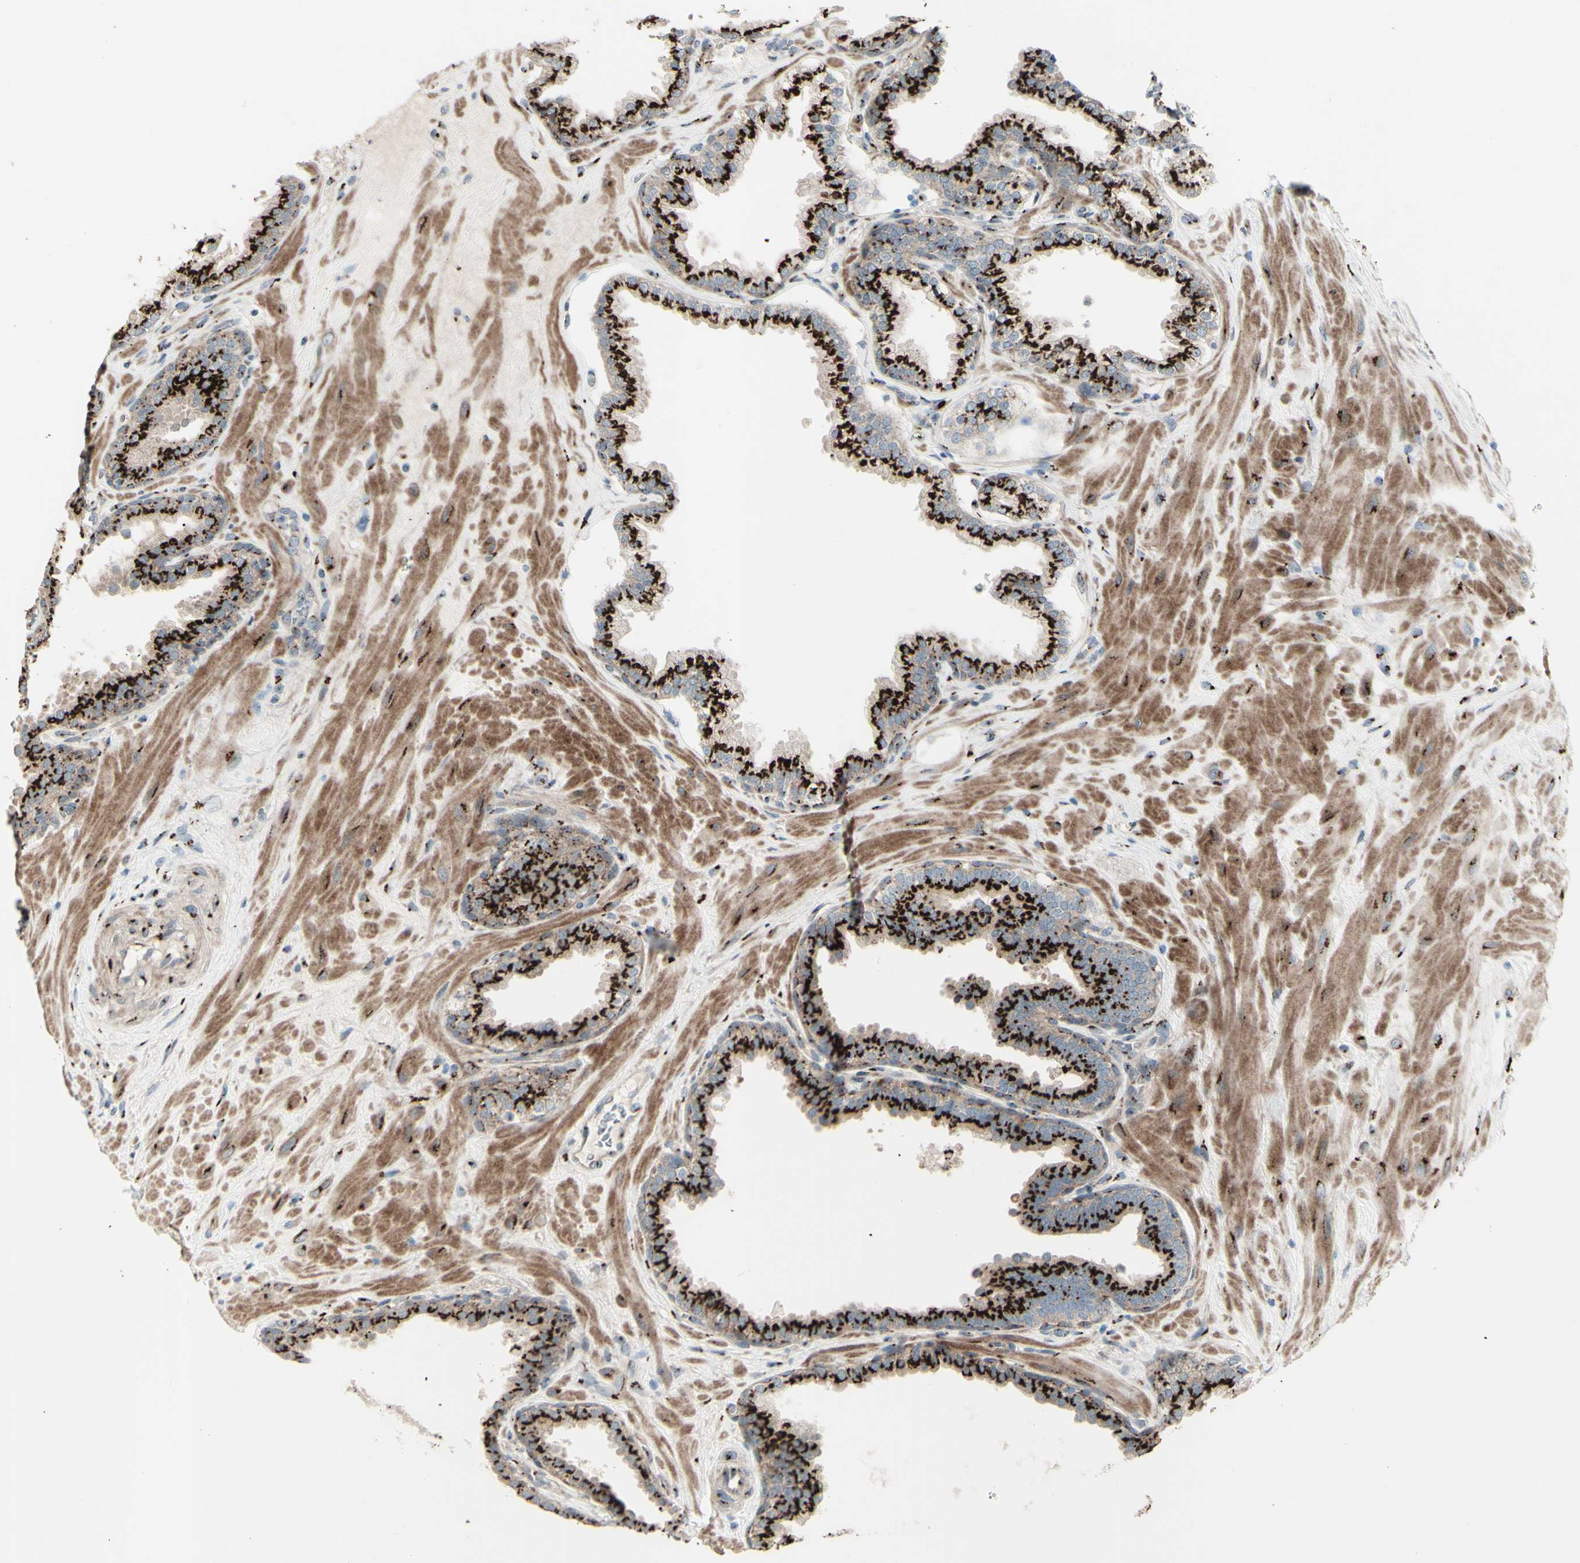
{"staining": {"intensity": "strong", "quantity": ">75%", "location": "cytoplasmic/membranous"}, "tissue": "prostate", "cell_type": "Glandular cells", "image_type": "normal", "snomed": [{"axis": "morphology", "description": "Normal tissue, NOS"}, {"axis": "topography", "description": "Prostate"}], "caption": "Protein expression analysis of unremarkable human prostate reveals strong cytoplasmic/membranous expression in about >75% of glandular cells. (Stains: DAB (3,3'-diaminobenzidine) in brown, nuclei in blue, Microscopy: brightfield microscopy at high magnification).", "gene": "BPNT2", "patient": {"sex": "male", "age": 51}}